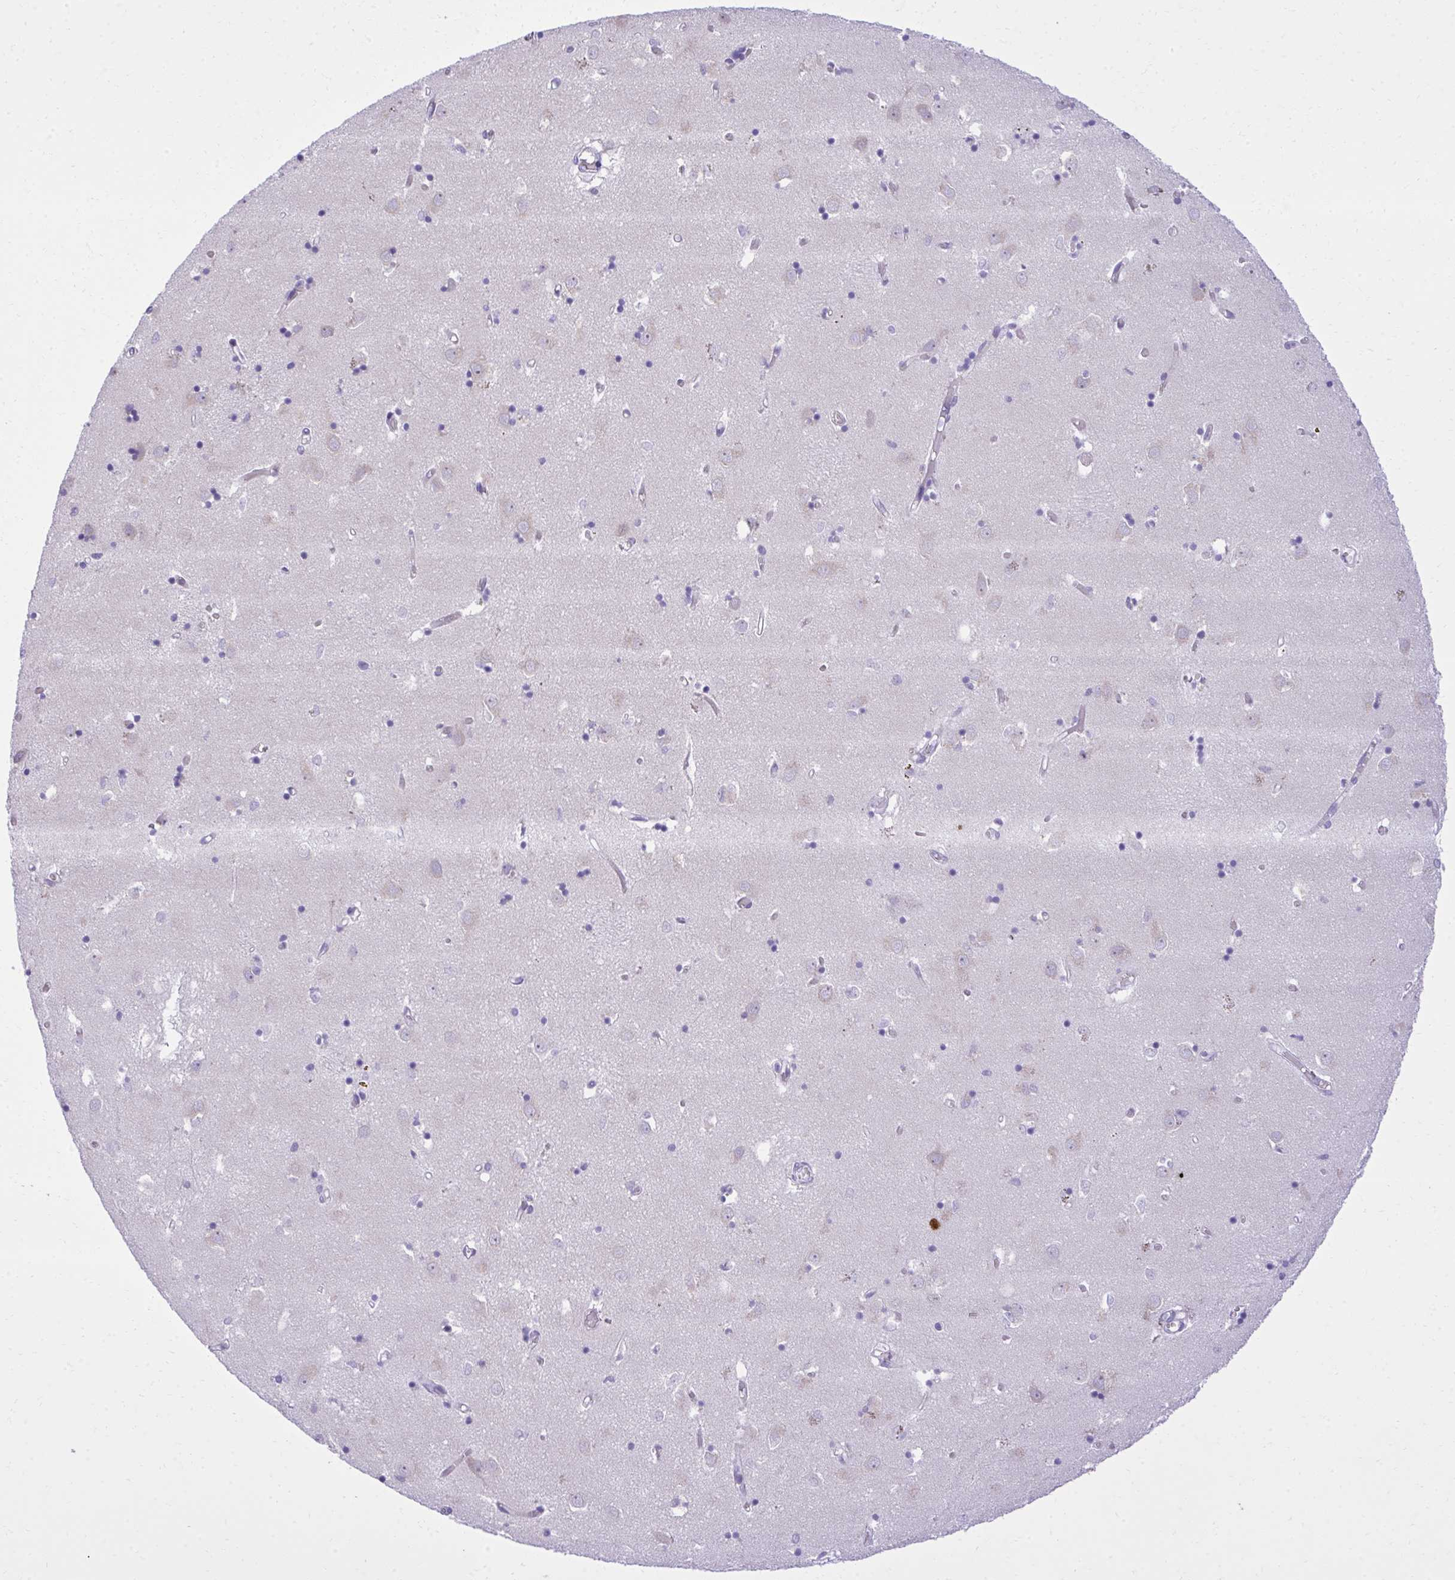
{"staining": {"intensity": "negative", "quantity": "none", "location": "none"}, "tissue": "caudate", "cell_type": "Glial cells", "image_type": "normal", "snomed": [{"axis": "morphology", "description": "Normal tissue, NOS"}, {"axis": "topography", "description": "Lateral ventricle wall"}], "caption": "IHC of normal caudate demonstrates no positivity in glial cells.", "gene": "PITPNM3", "patient": {"sex": "male", "age": 70}}